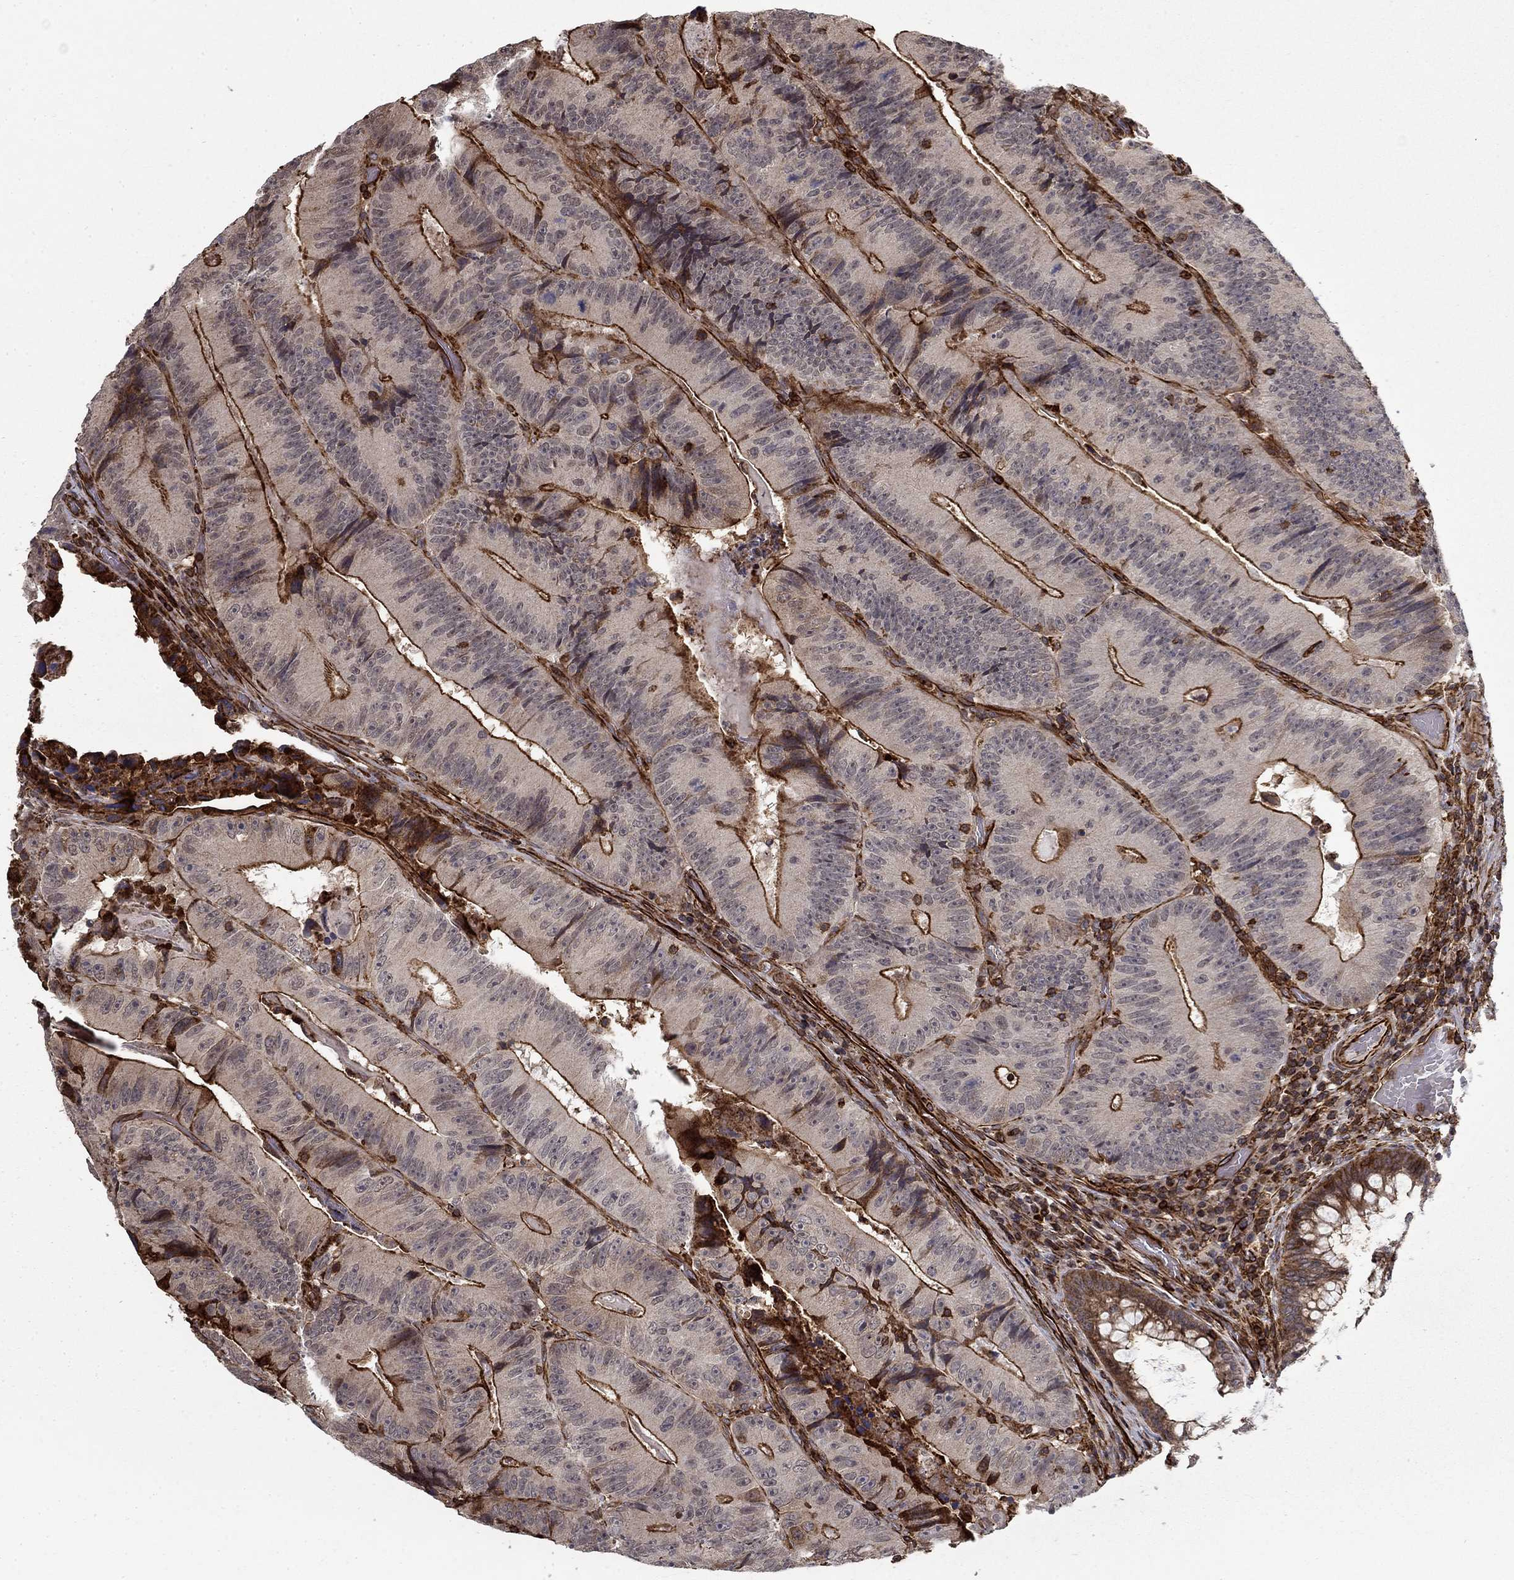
{"staining": {"intensity": "strong", "quantity": ">75%", "location": "cytoplasmic/membranous"}, "tissue": "colorectal cancer", "cell_type": "Tumor cells", "image_type": "cancer", "snomed": [{"axis": "morphology", "description": "Adenocarcinoma, NOS"}, {"axis": "topography", "description": "Colon"}], "caption": "A brown stain labels strong cytoplasmic/membranous staining of a protein in colorectal cancer (adenocarcinoma) tumor cells.", "gene": "ADM", "patient": {"sex": "female", "age": 86}}